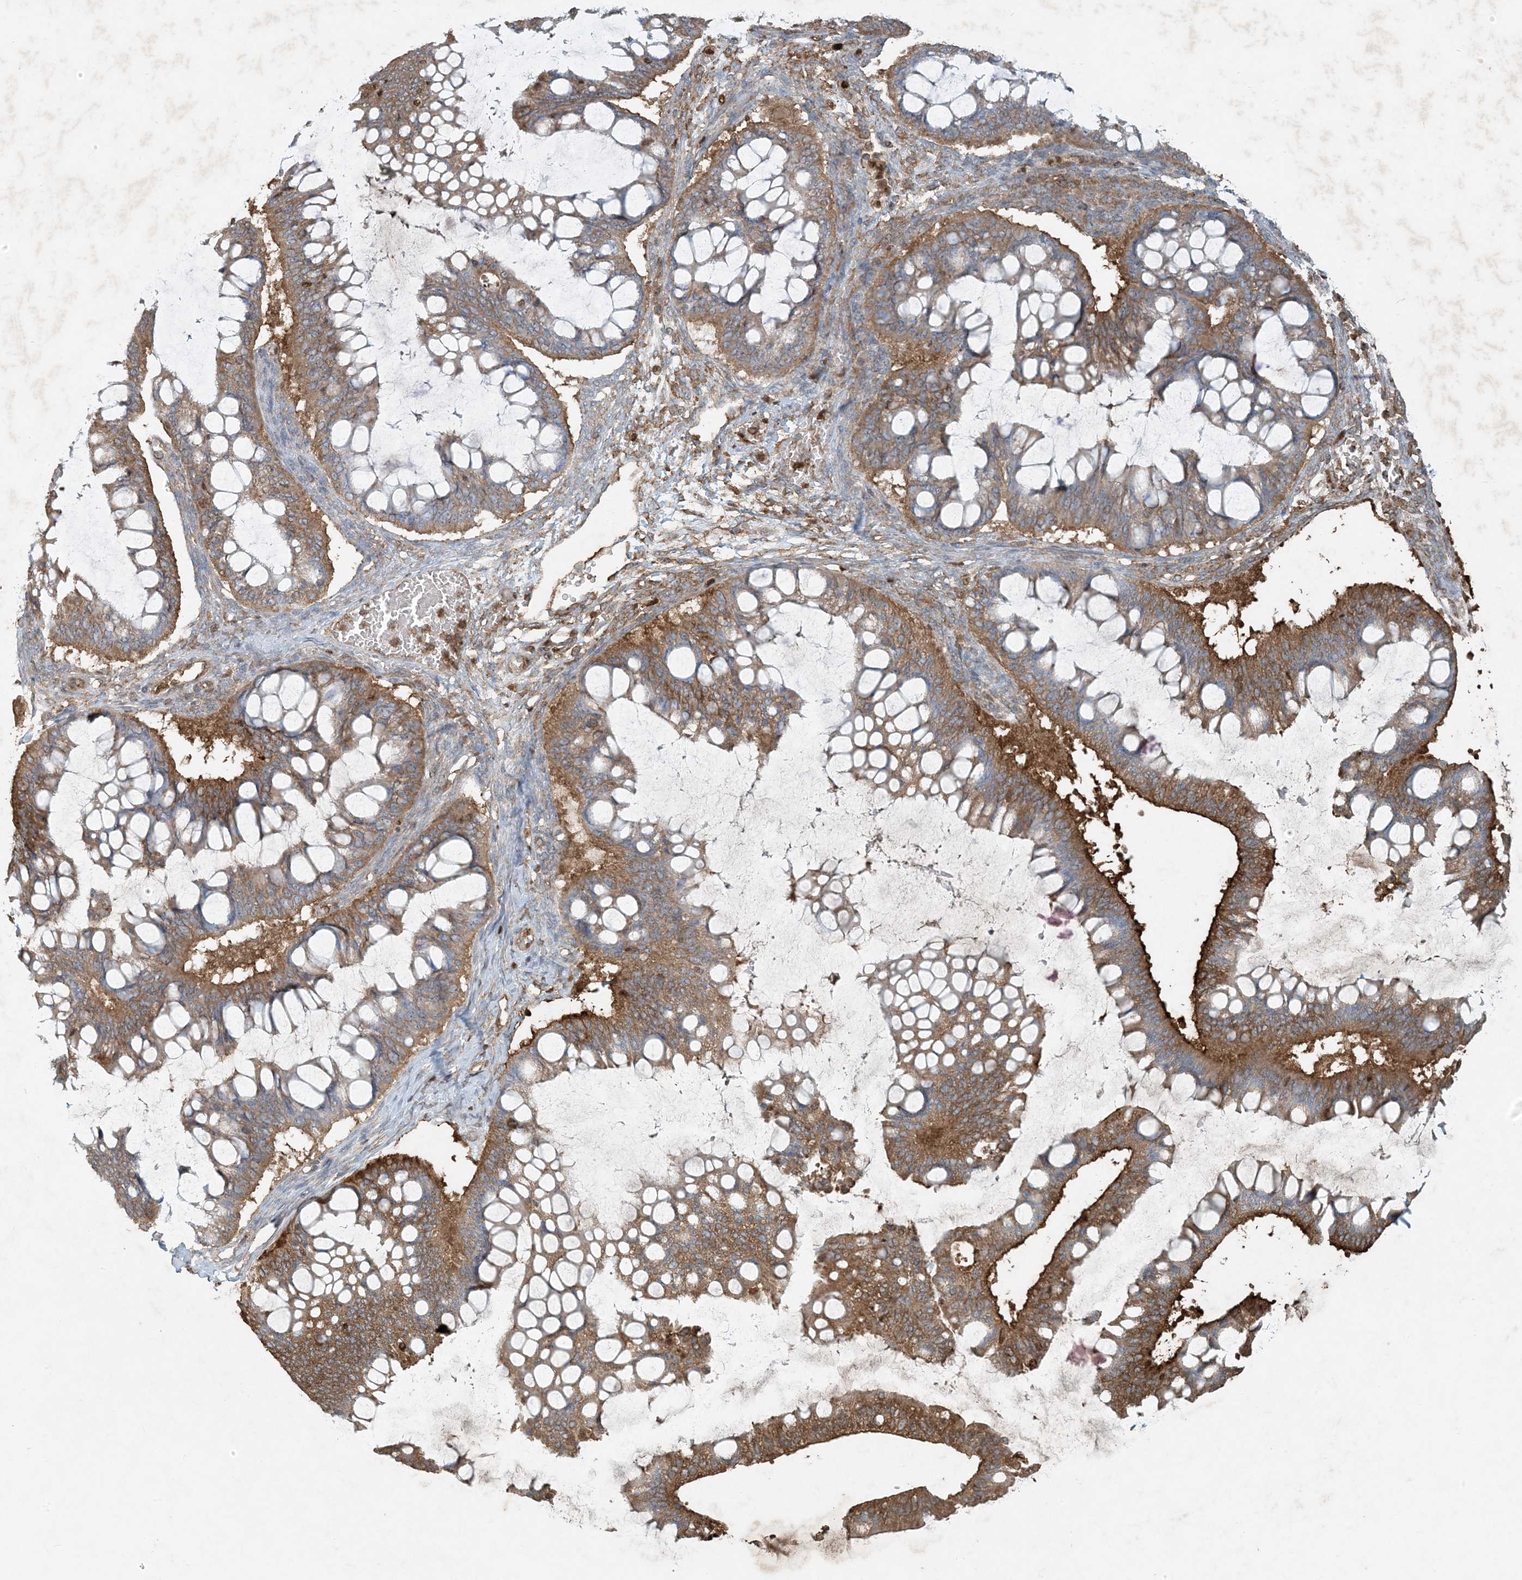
{"staining": {"intensity": "strong", "quantity": ">75%", "location": "cytoplasmic/membranous"}, "tissue": "ovarian cancer", "cell_type": "Tumor cells", "image_type": "cancer", "snomed": [{"axis": "morphology", "description": "Cystadenocarcinoma, mucinous, NOS"}, {"axis": "topography", "description": "Ovary"}], "caption": "A brown stain highlights strong cytoplasmic/membranous expression of a protein in ovarian mucinous cystadenocarcinoma tumor cells. Using DAB (3,3'-diaminobenzidine) (brown) and hematoxylin (blue) stains, captured at high magnification using brightfield microscopy.", "gene": "MCOLN1", "patient": {"sex": "female", "age": 73}}